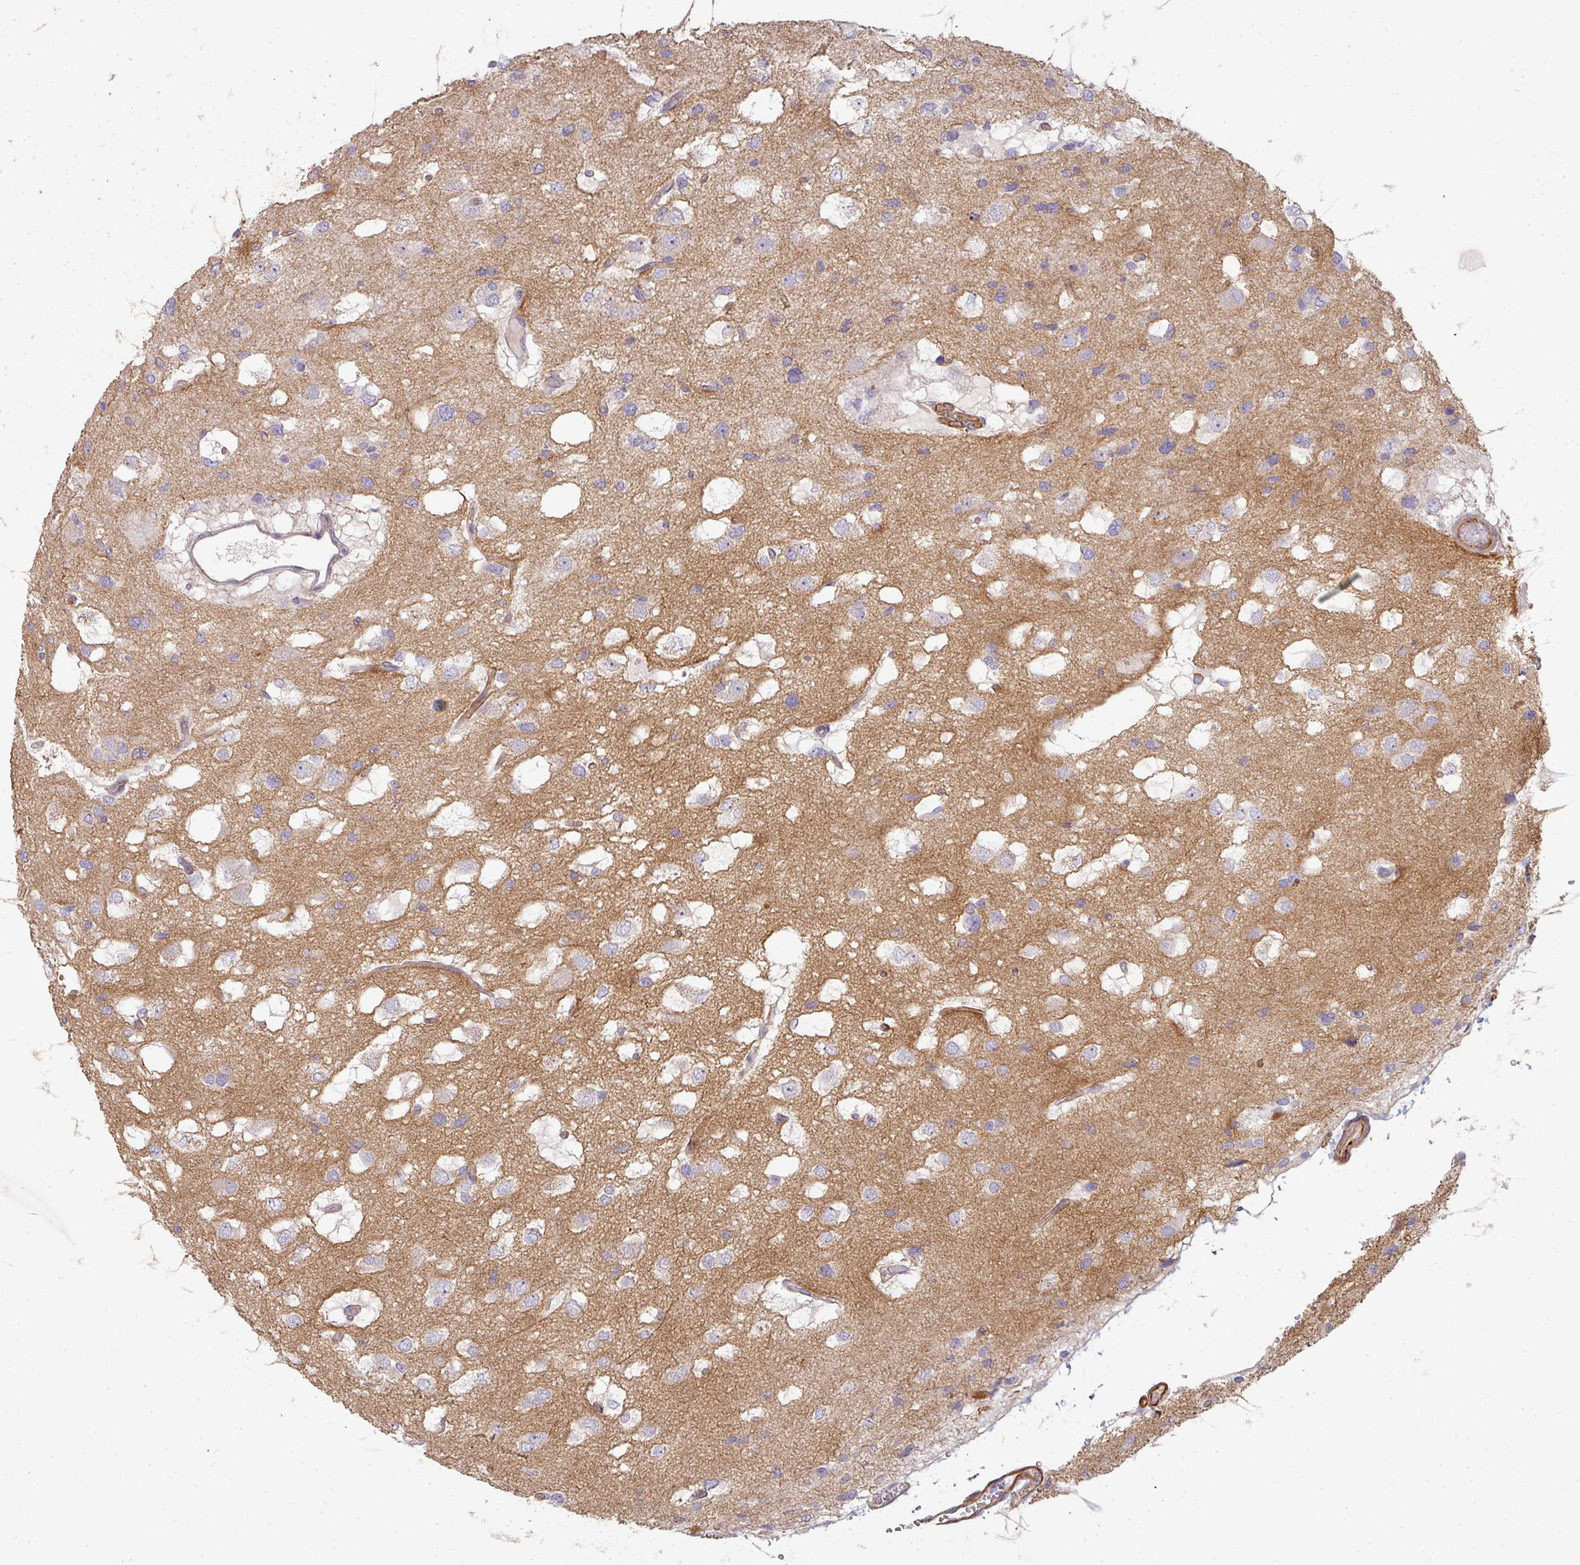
{"staining": {"intensity": "negative", "quantity": "none", "location": "none"}, "tissue": "glioma", "cell_type": "Tumor cells", "image_type": "cancer", "snomed": [{"axis": "morphology", "description": "Glioma, malignant, High grade"}, {"axis": "topography", "description": "Brain"}], "caption": "An IHC photomicrograph of glioma is shown. There is no staining in tumor cells of glioma.", "gene": "PCDH1", "patient": {"sex": "male", "age": 53}}